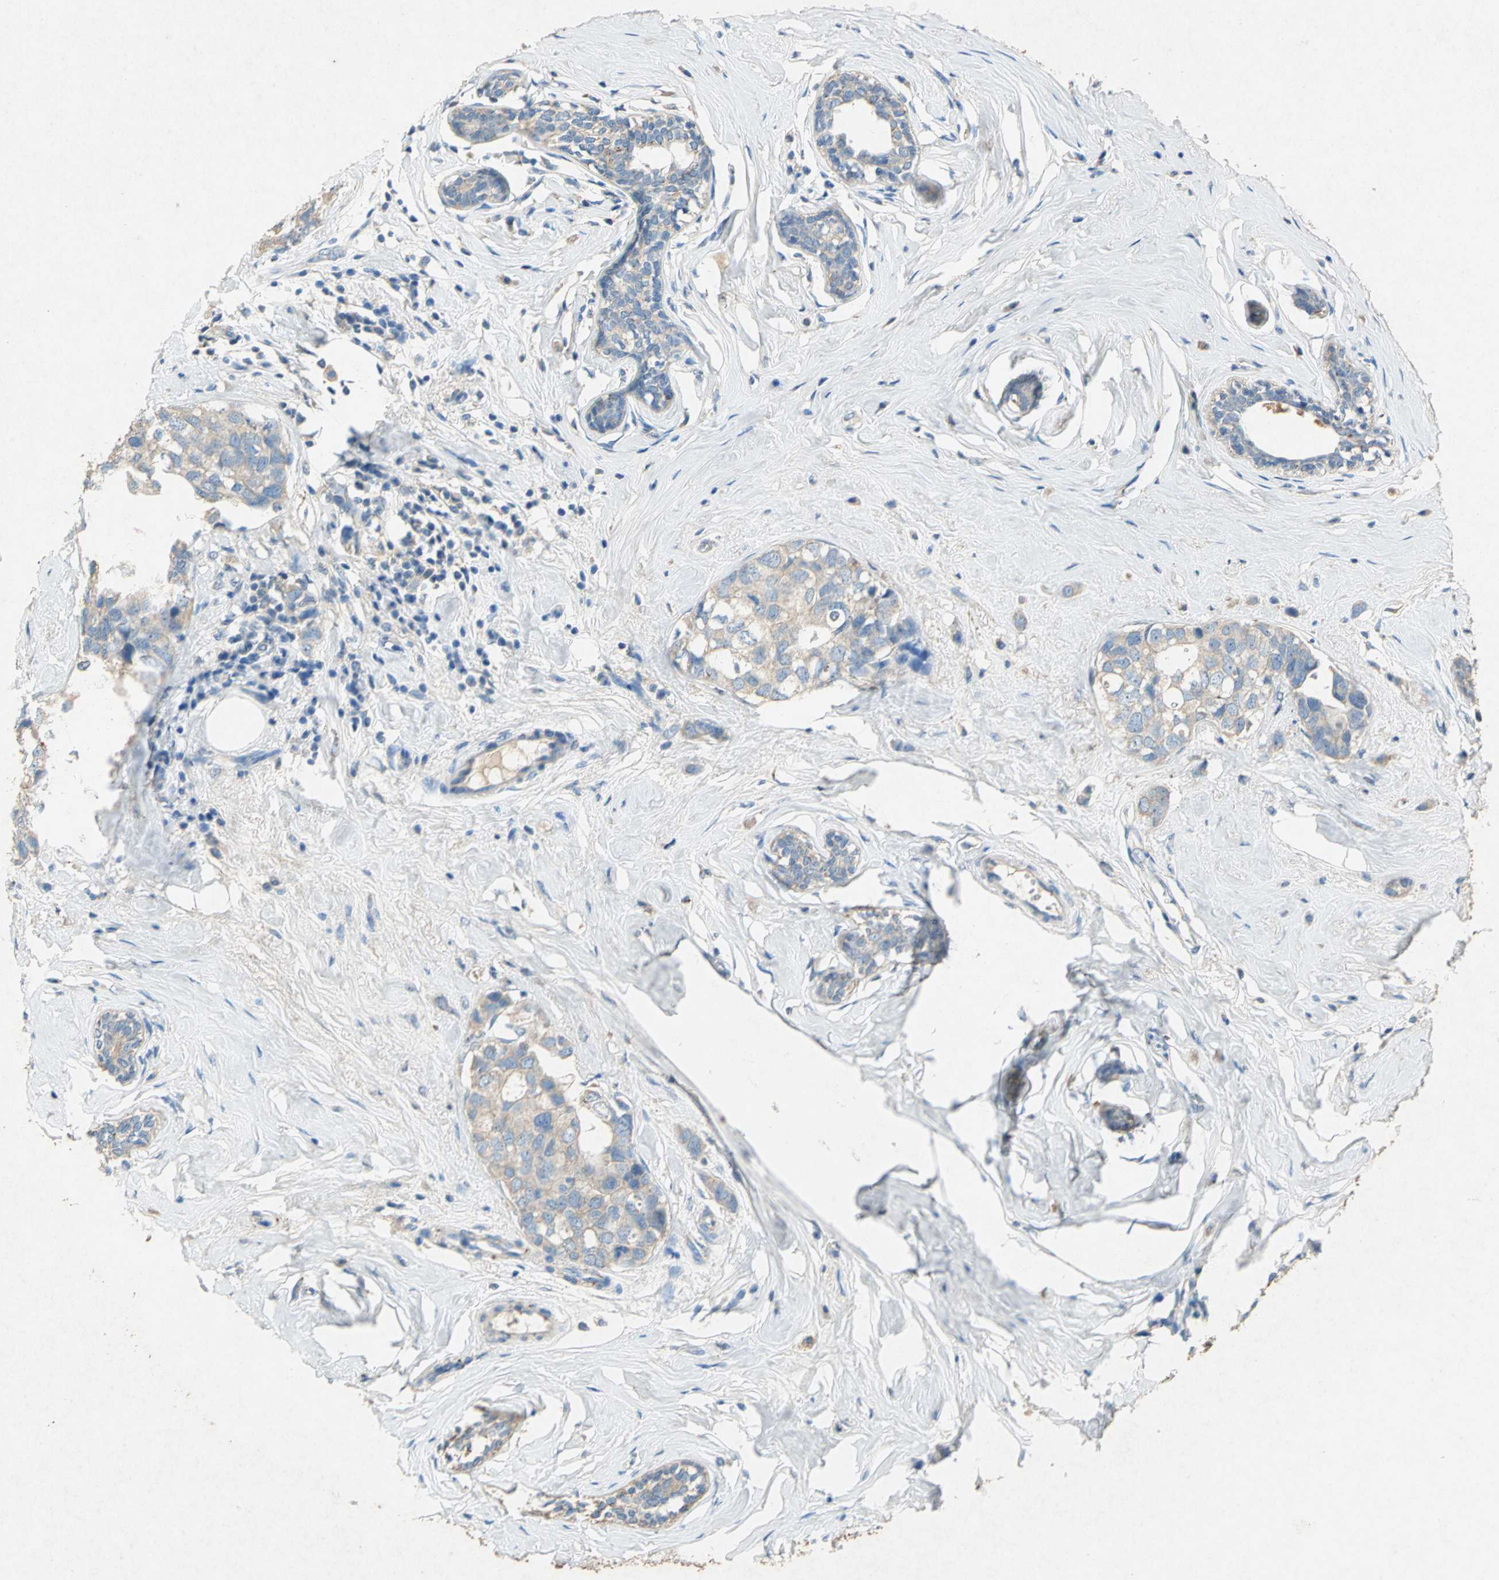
{"staining": {"intensity": "weak", "quantity": ">75%", "location": "cytoplasmic/membranous"}, "tissue": "breast cancer", "cell_type": "Tumor cells", "image_type": "cancer", "snomed": [{"axis": "morphology", "description": "Normal tissue, NOS"}, {"axis": "morphology", "description": "Duct carcinoma"}, {"axis": "topography", "description": "Breast"}], "caption": "This micrograph shows breast cancer (infiltrating ductal carcinoma) stained with immunohistochemistry to label a protein in brown. The cytoplasmic/membranous of tumor cells show weak positivity for the protein. Nuclei are counter-stained blue.", "gene": "ADAMTS5", "patient": {"sex": "female", "age": 50}}